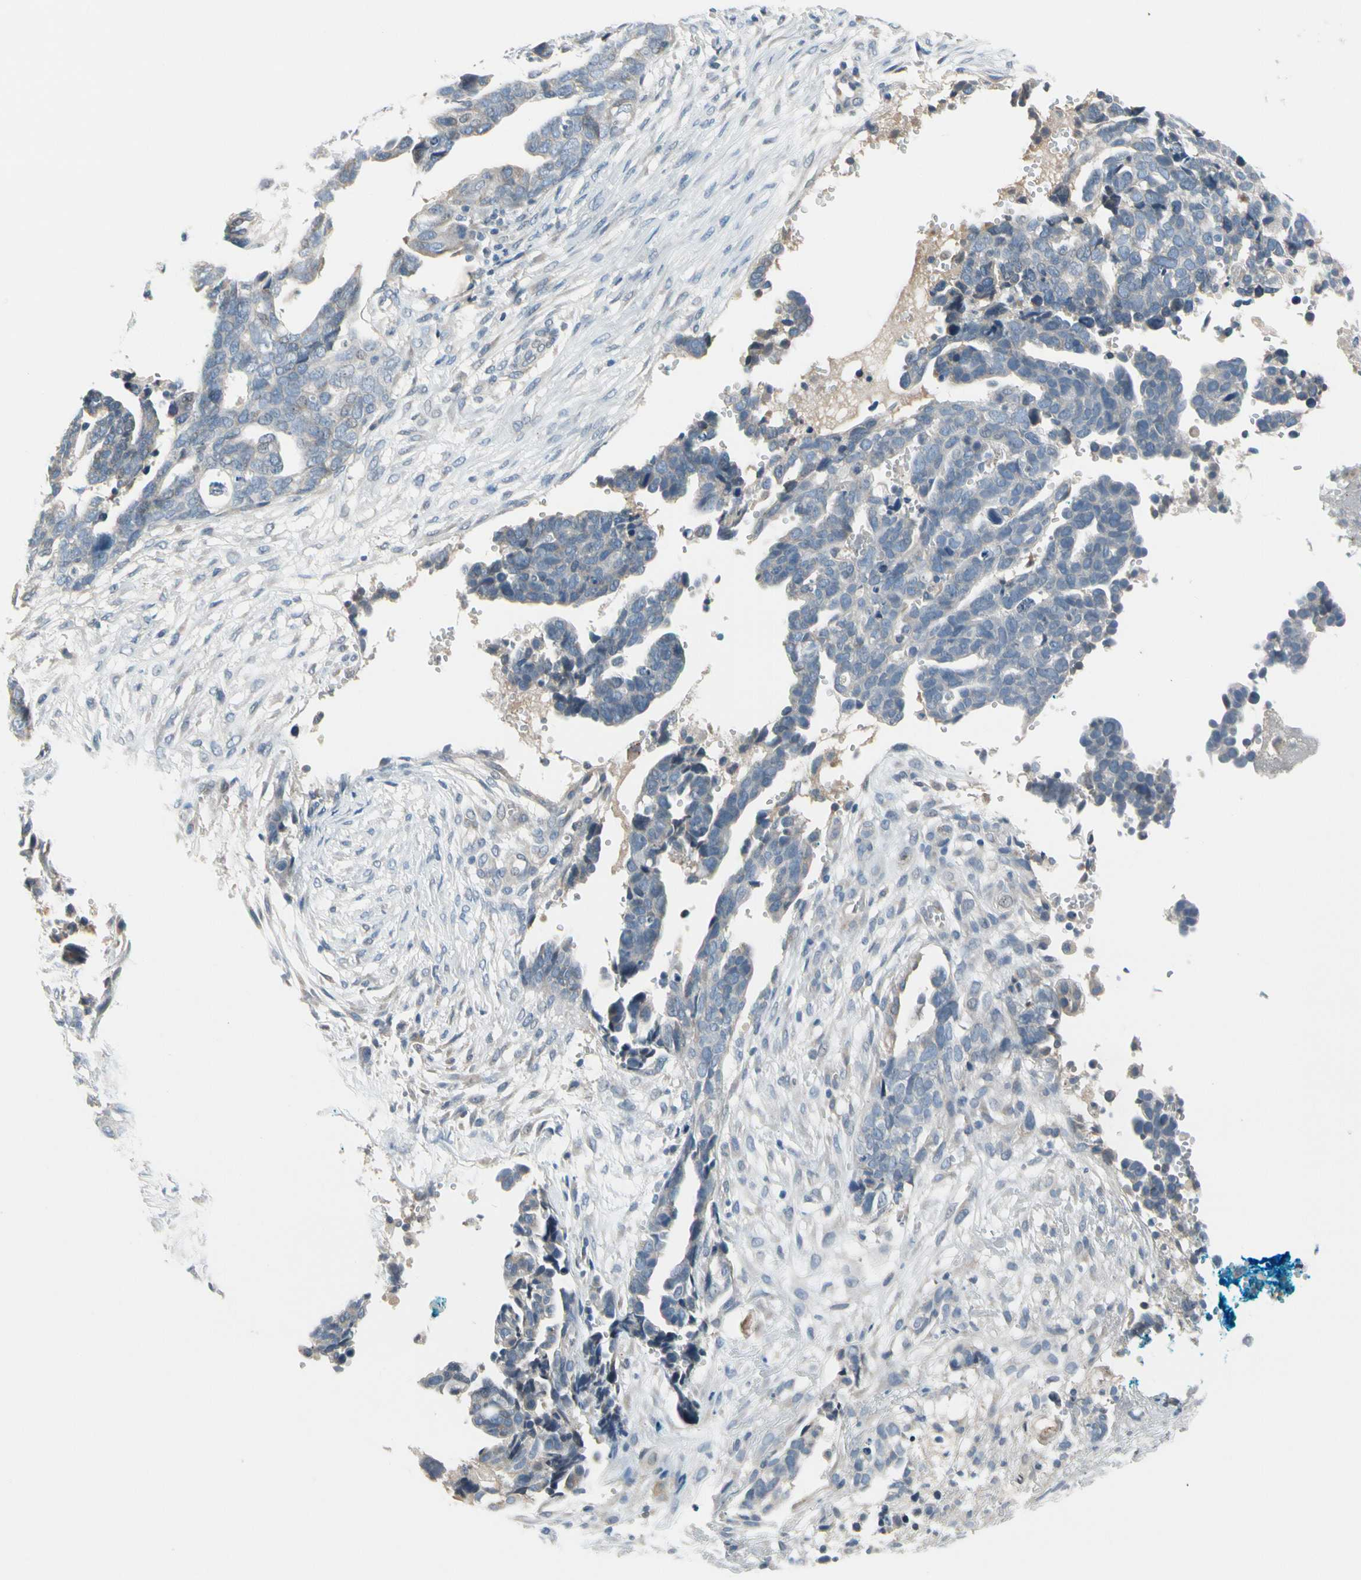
{"staining": {"intensity": "negative", "quantity": "none", "location": "none"}, "tissue": "ovarian cancer", "cell_type": "Tumor cells", "image_type": "cancer", "snomed": [{"axis": "morphology", "description": "Normal tissue, NOS"}, {"axis": "morphology", "description": "Cystadenocarcinoma, serous, NOS"}, {"axis": "topography", "description": "Fallopian tube"}, {"axis": "topography", "description": "Ovary"}], "caption": "Serous cystadenocarcinoma (ovarian) stained for a protein using IHC exhibits no staining tumor cells.", "gene": "CNDP1", "patient": {"sex": "female", "age": 56}}